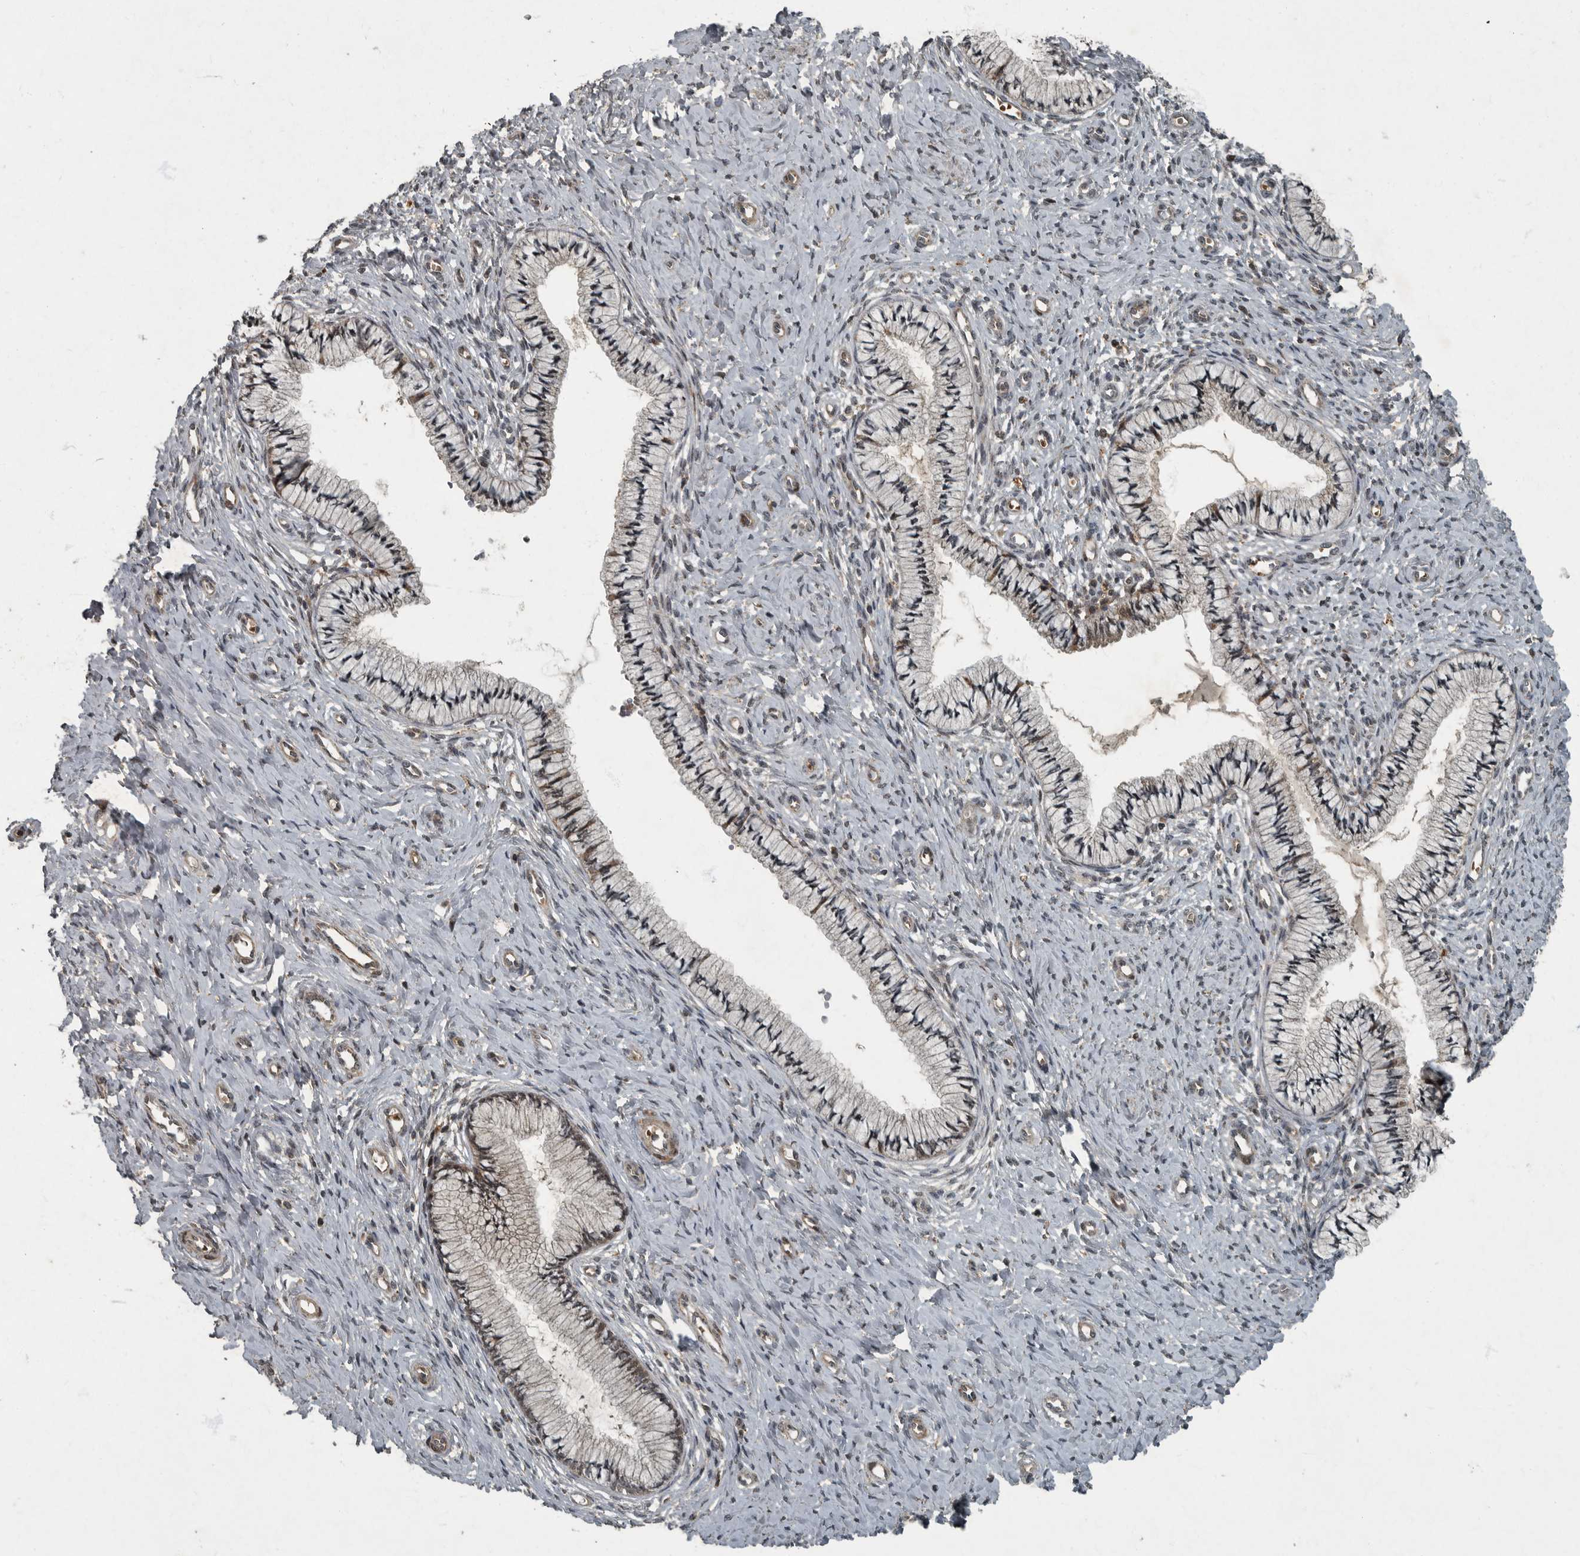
{"staining": {"intensity": "weak", "quantity": "<25%", "location": "cytoplasmic/membranous"}, "tissue": "cervix", "cell_type": "Glandular cells", "image_type": "normal", "snomed": [{"axis": "morphology", "description": "Normal tissue, NOS"}, {"axis": "topography", "description": "Cervix"}], "caption": "The histopathology image displays no staining of glandular cells in benign cervix.", "gene": "FOXO1", "patient": {"sex": "female", "age": 36}}